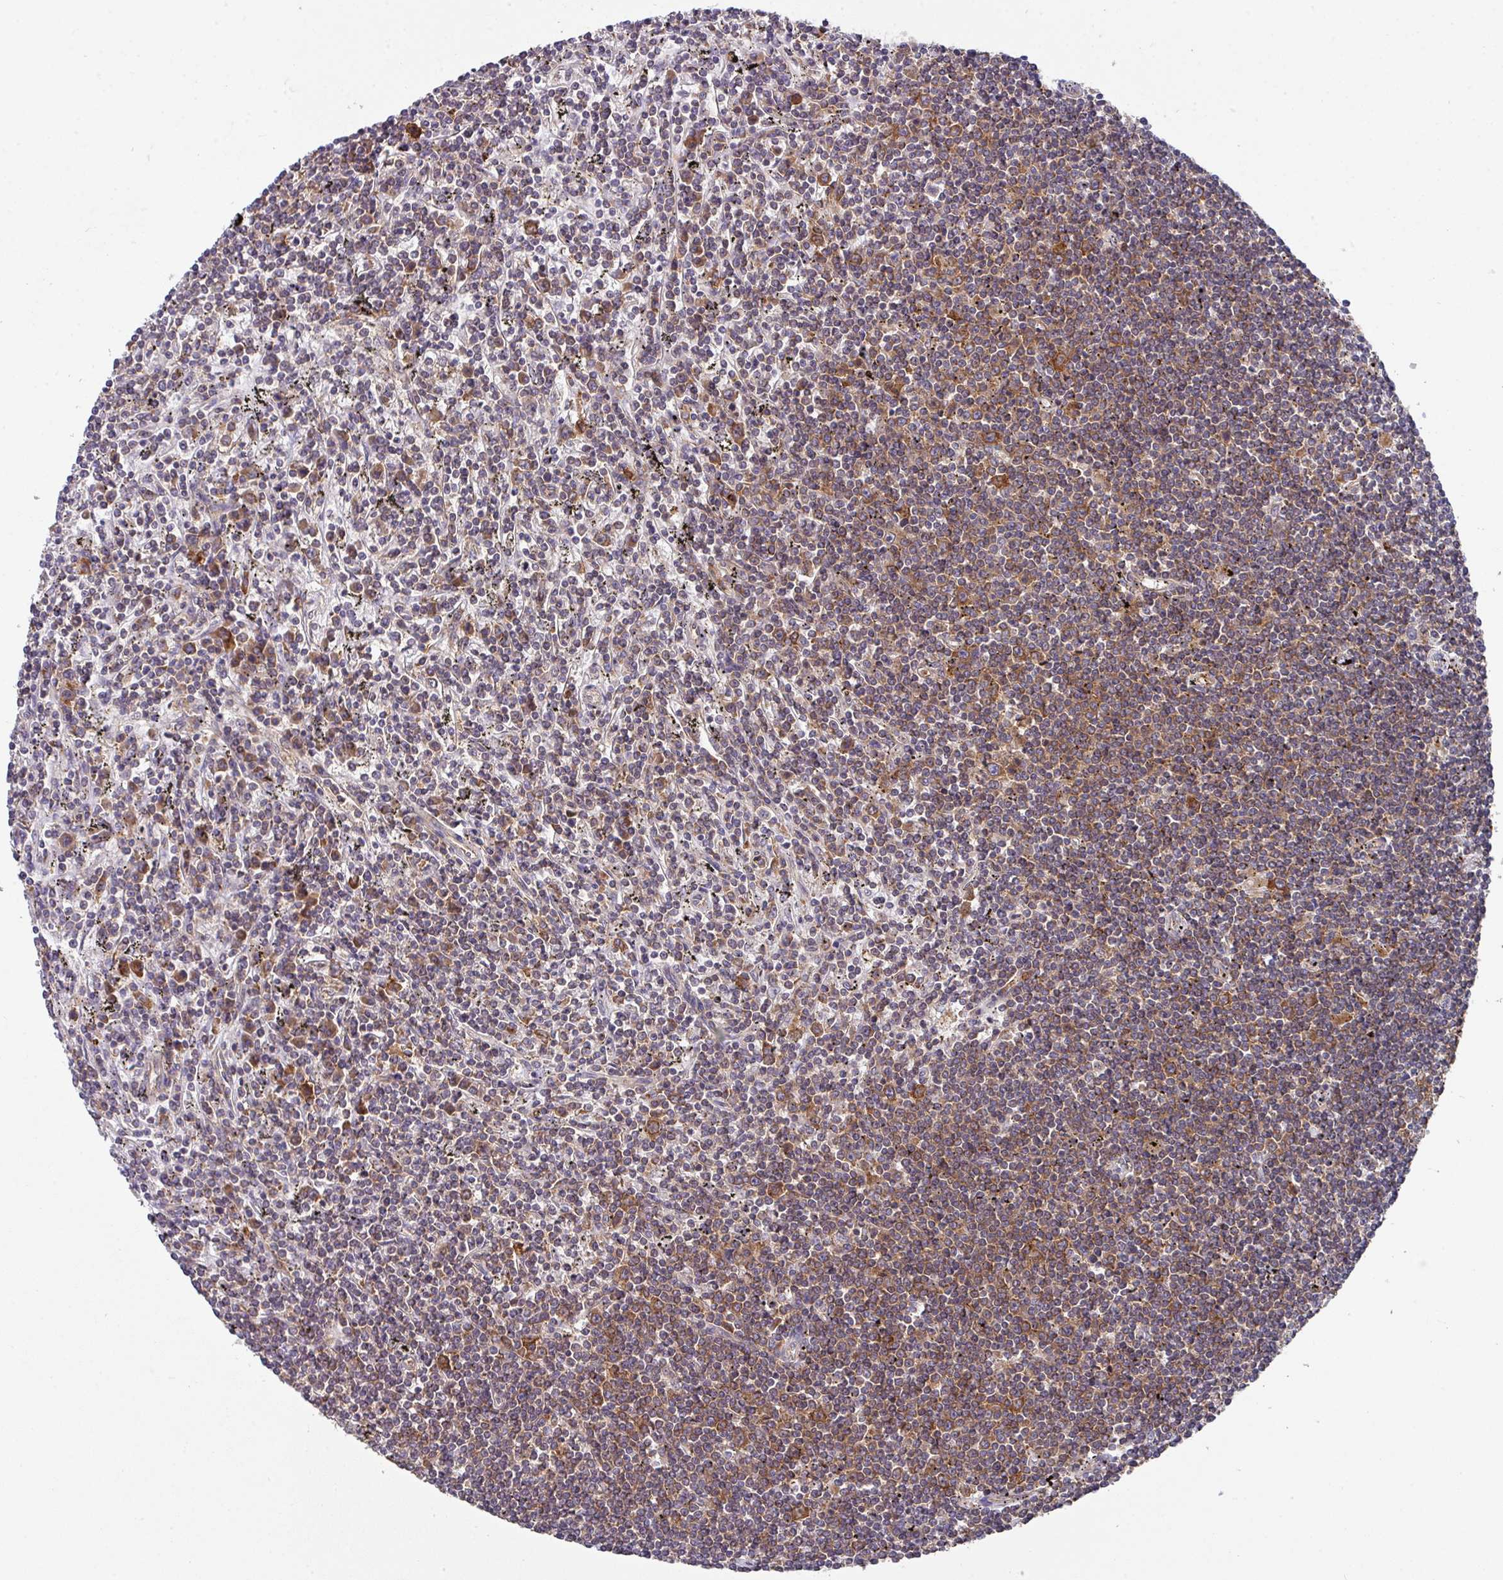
{"staining": {"intensity": "moderate", "quantity": ">75%", "location": "cytoplasmic/membranous"}, "tissue": "lymphoma", "cell_type": "Tumor cells", "image_type": "cancer", "snomed": [{"axis": "morphology", "description": "Malignant lymphoma, non-Hodgkin's type, Low grade"}, {"axis": "topography", "description": "Spleen"}], "caption": "An immunohistochemistry (IHC) histopathology image of neoplastic tissue is shown. Protein staining in brown shows moderate cytoplasmic/membranous positivity in low-grade malignant lymphoma, non-Hodgkin's type within tumor cells.", "gene": "EIF4B", "patient": {"sex": "male", "age": 76}}